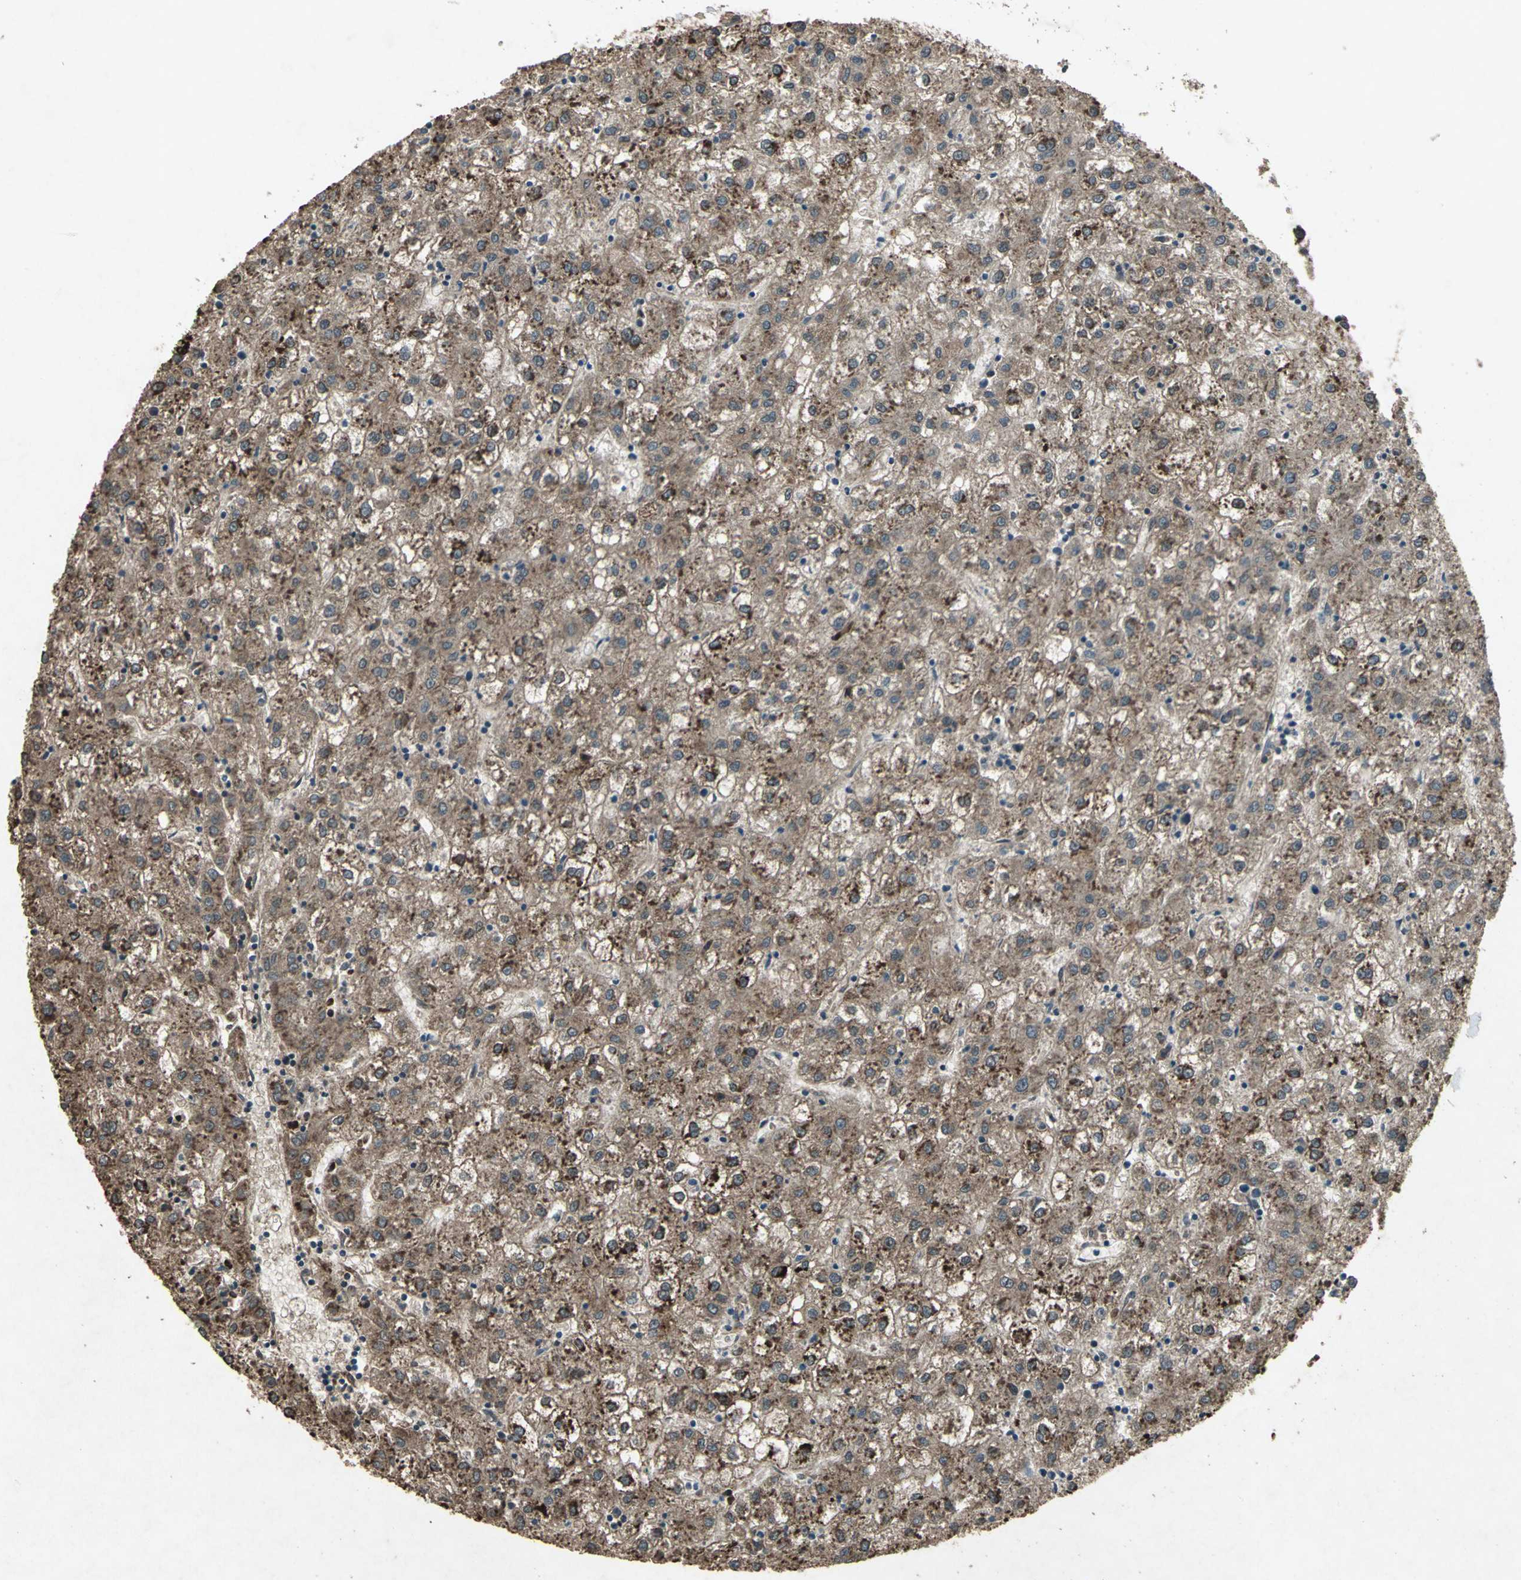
{"staining": {"intensity": "moderate", "quantity": ">75%", "location": "cytoplasmic/membranous"}, "tissue": "liver cancer", "cell_type": "Tumor cells", "image_type": "cancer", "snomed": [{"axis": "morphology", "description": "Carcinoma, Hepatocellular, NOS"}, {"axis": "topography", "description": "Liver"}], "caption": "Immunohistochemical staining of liver cancer (hepatocellular carcinoma) displays medium levels of moderate cytoplasmic/membranous expression in about >75% of tumor cells.", "gene": "SEPTIN4", "patient": {"sex": "male", "age": 72}}